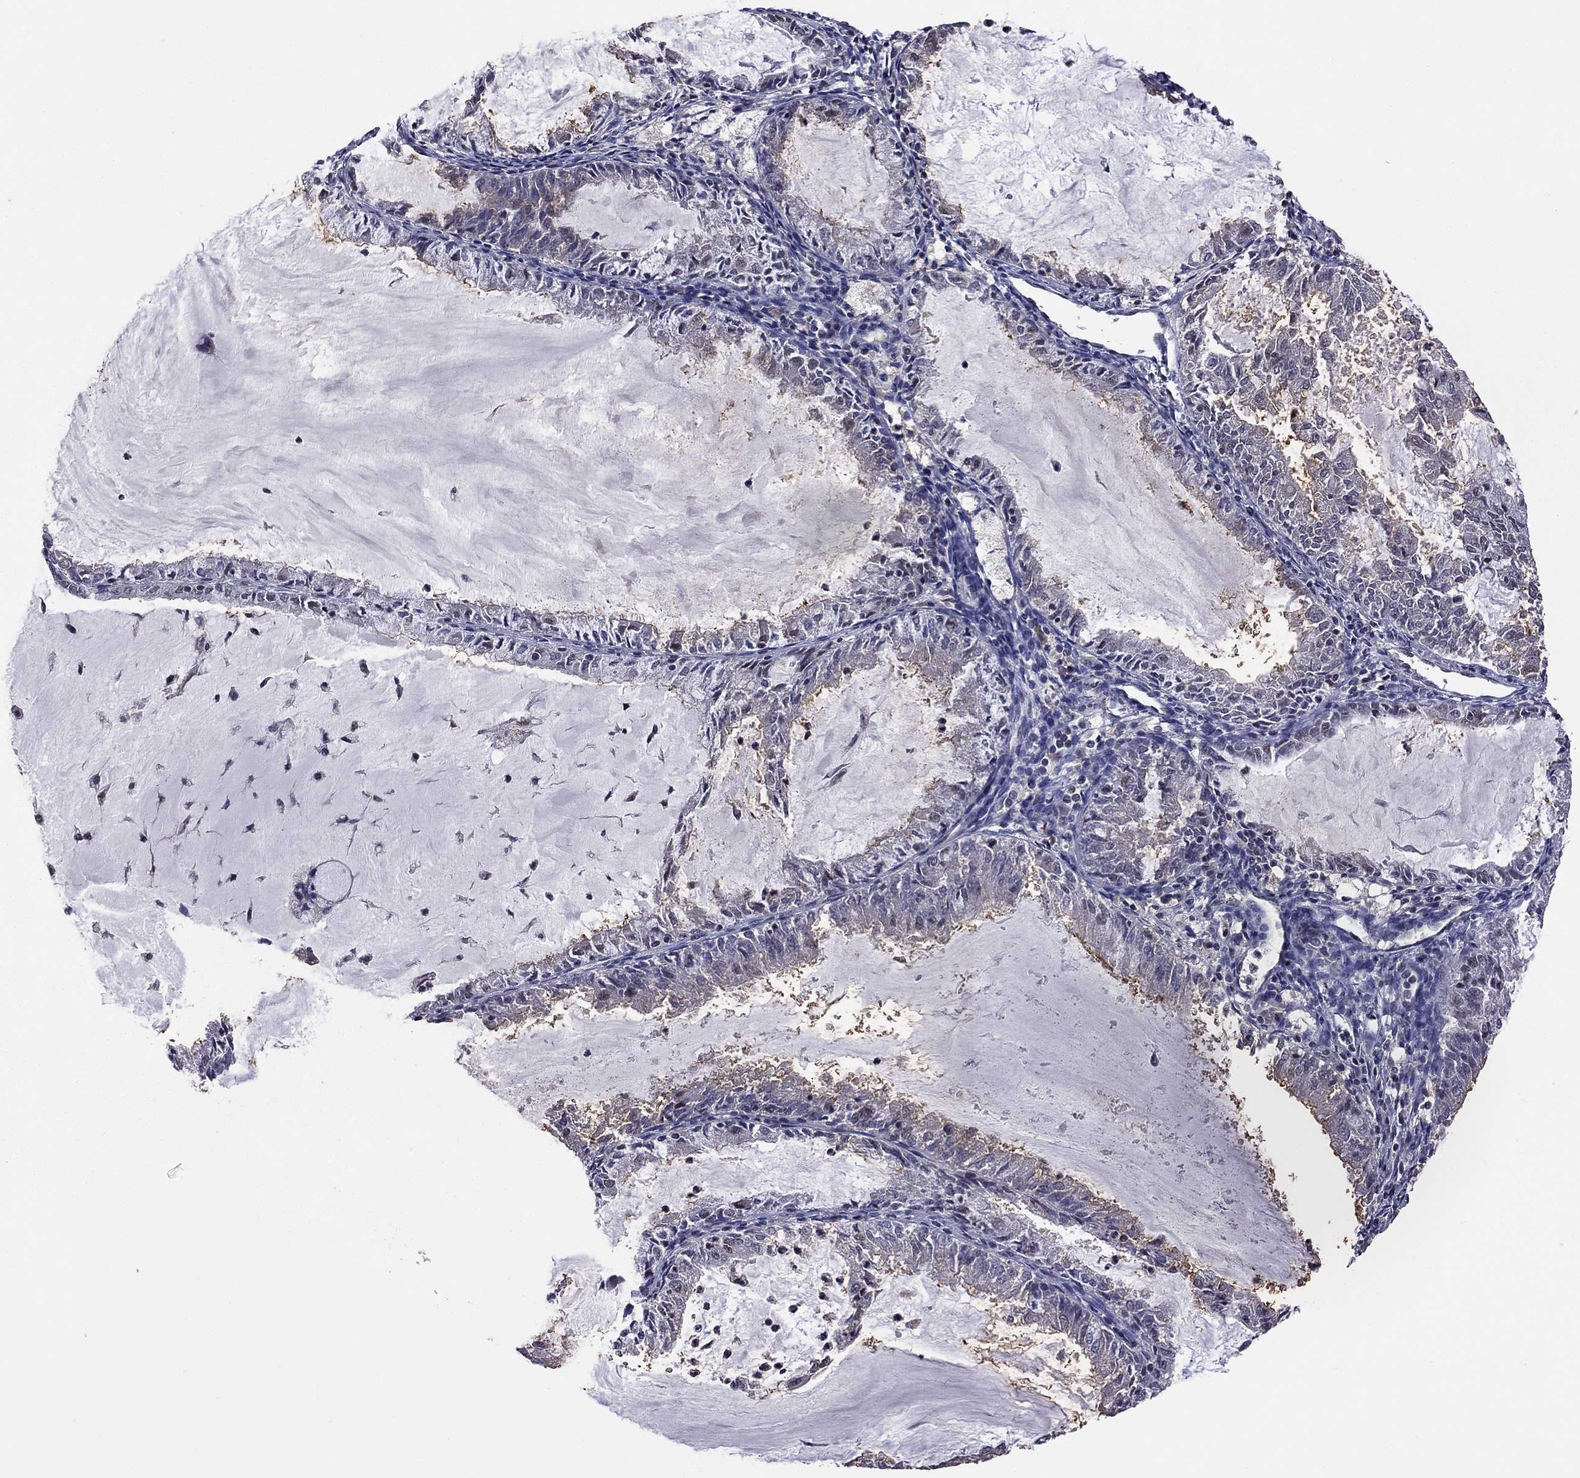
{"staining": {"intensity": "negative", "quantity": "none", "location": "none"}, "tissue": "endometrial cancer", "cell_type": "Tumor cells", "image_type": "cancer", "snomed": [{"axis": "morphology", "description": "Adenocarcinoma, NOS"}, {"axis": "topography", "description": "Endometrium"}], "caption": "High magnification brightfield microscopy of endometrial cancer (adenocarcinoma) stained with DAB (3,3'-diaminobenzidine) (brown) and counterstained with hematoxylin (blue): tumor cells show no significant positivity.", "gene": "TSNARE1", "patient": {"sex": "female", "age": 57}}